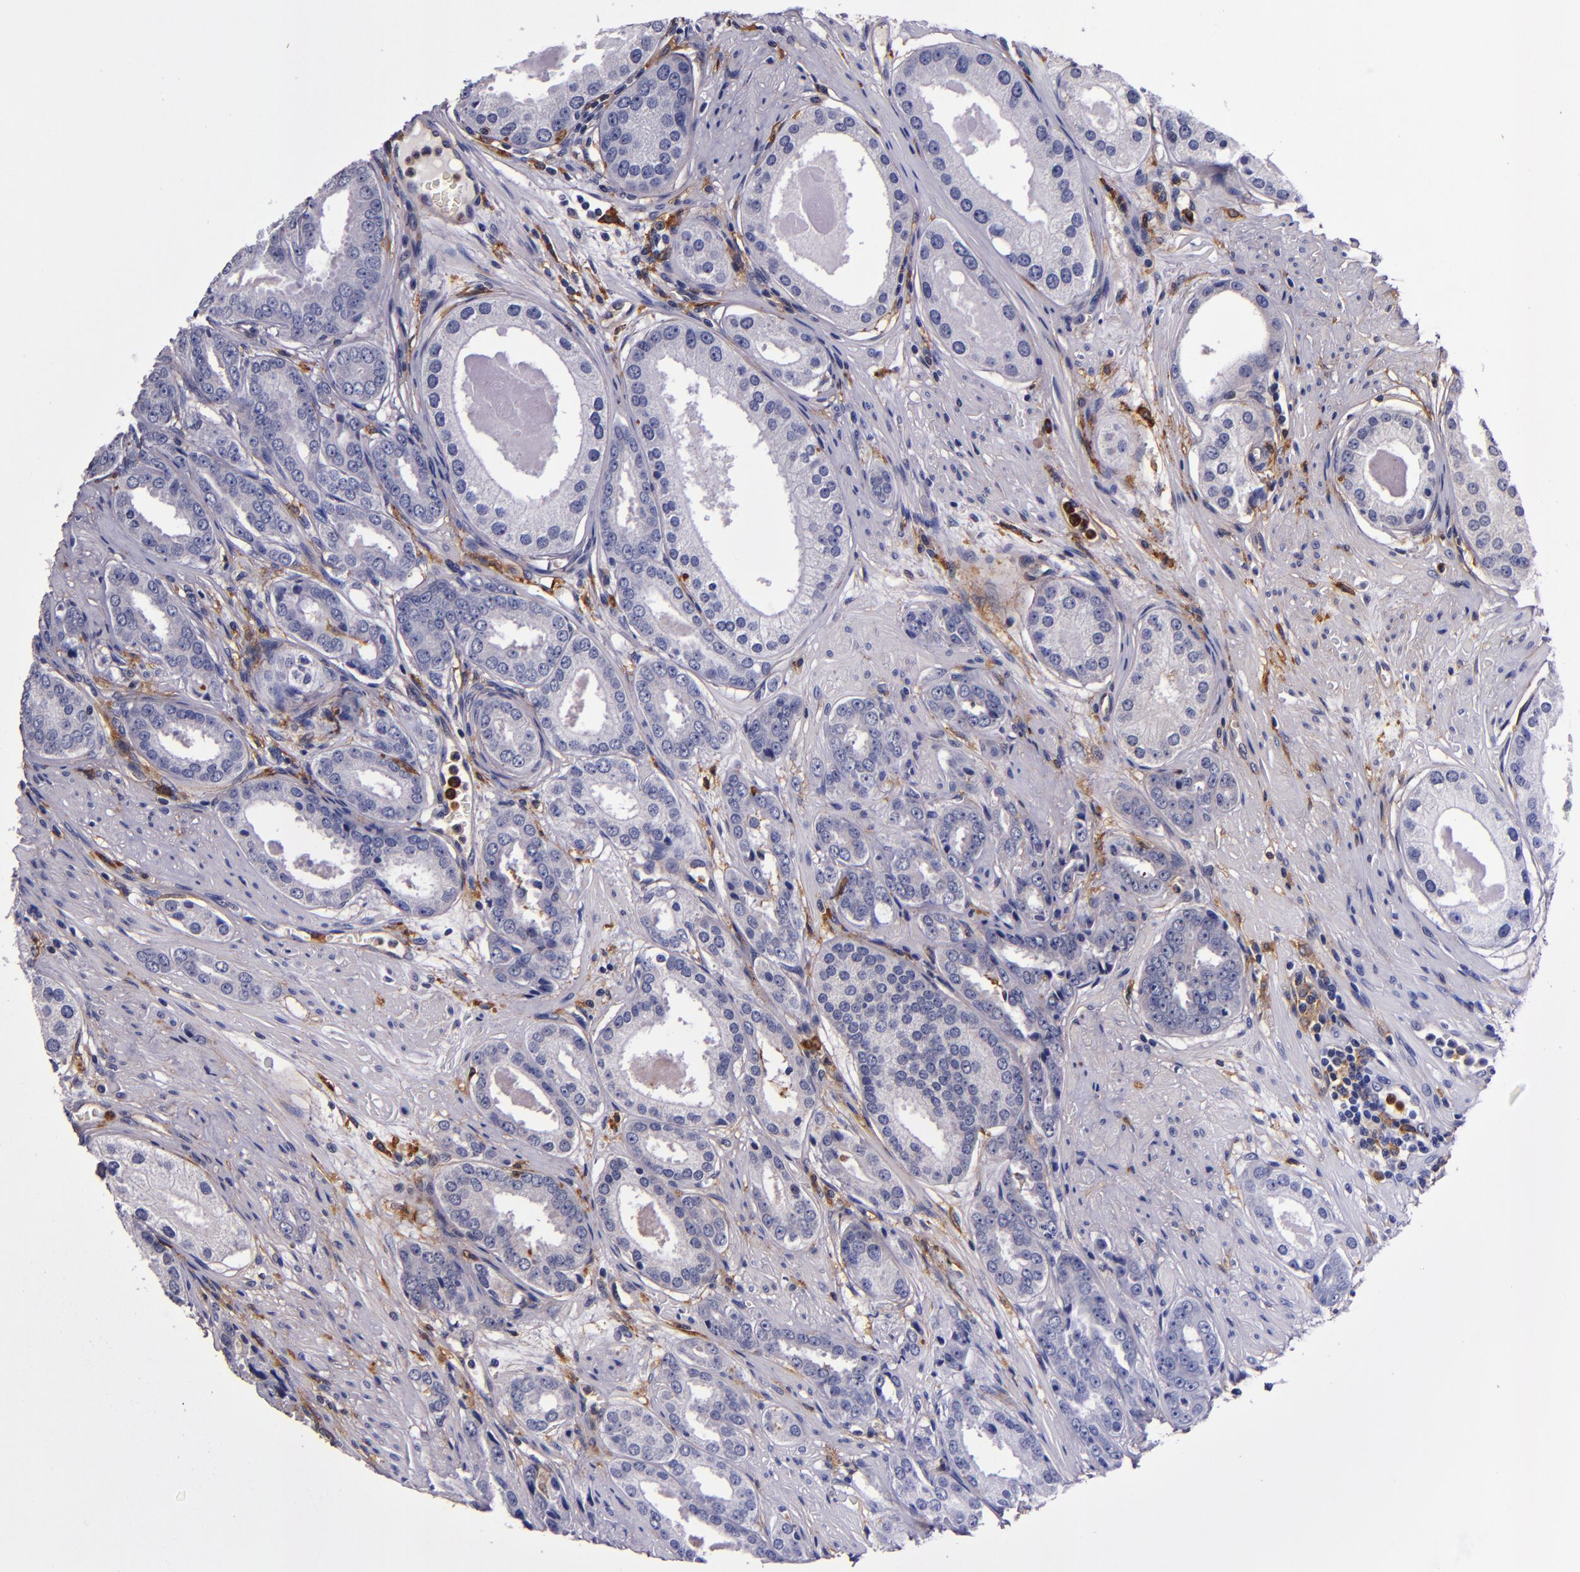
{"staining": {"intensity": "strong", "quantity": "<25%", "location": "cytoplasmic/membranous"}, "tissue": "prostate cancer", "cell_type": "Tumor cells", "image_type": "cancer", "snomed": [{"axis": "morphology", "description": "Adenocarcinoma, Medium grade"}, {"axis": "topography", "description": "Prostate"}], "caption": "An image of human prostate medium-grade adenocarcinoma stained for a protein exhibits strong cytoplasmic/membranous brown staining in tumor cells. Immunohistochemistry (ihc) stains the protein in brown and the nuclei are stained blue.", "gene": "SIRPA", "patient": {"sex": "male", "age": 53}}